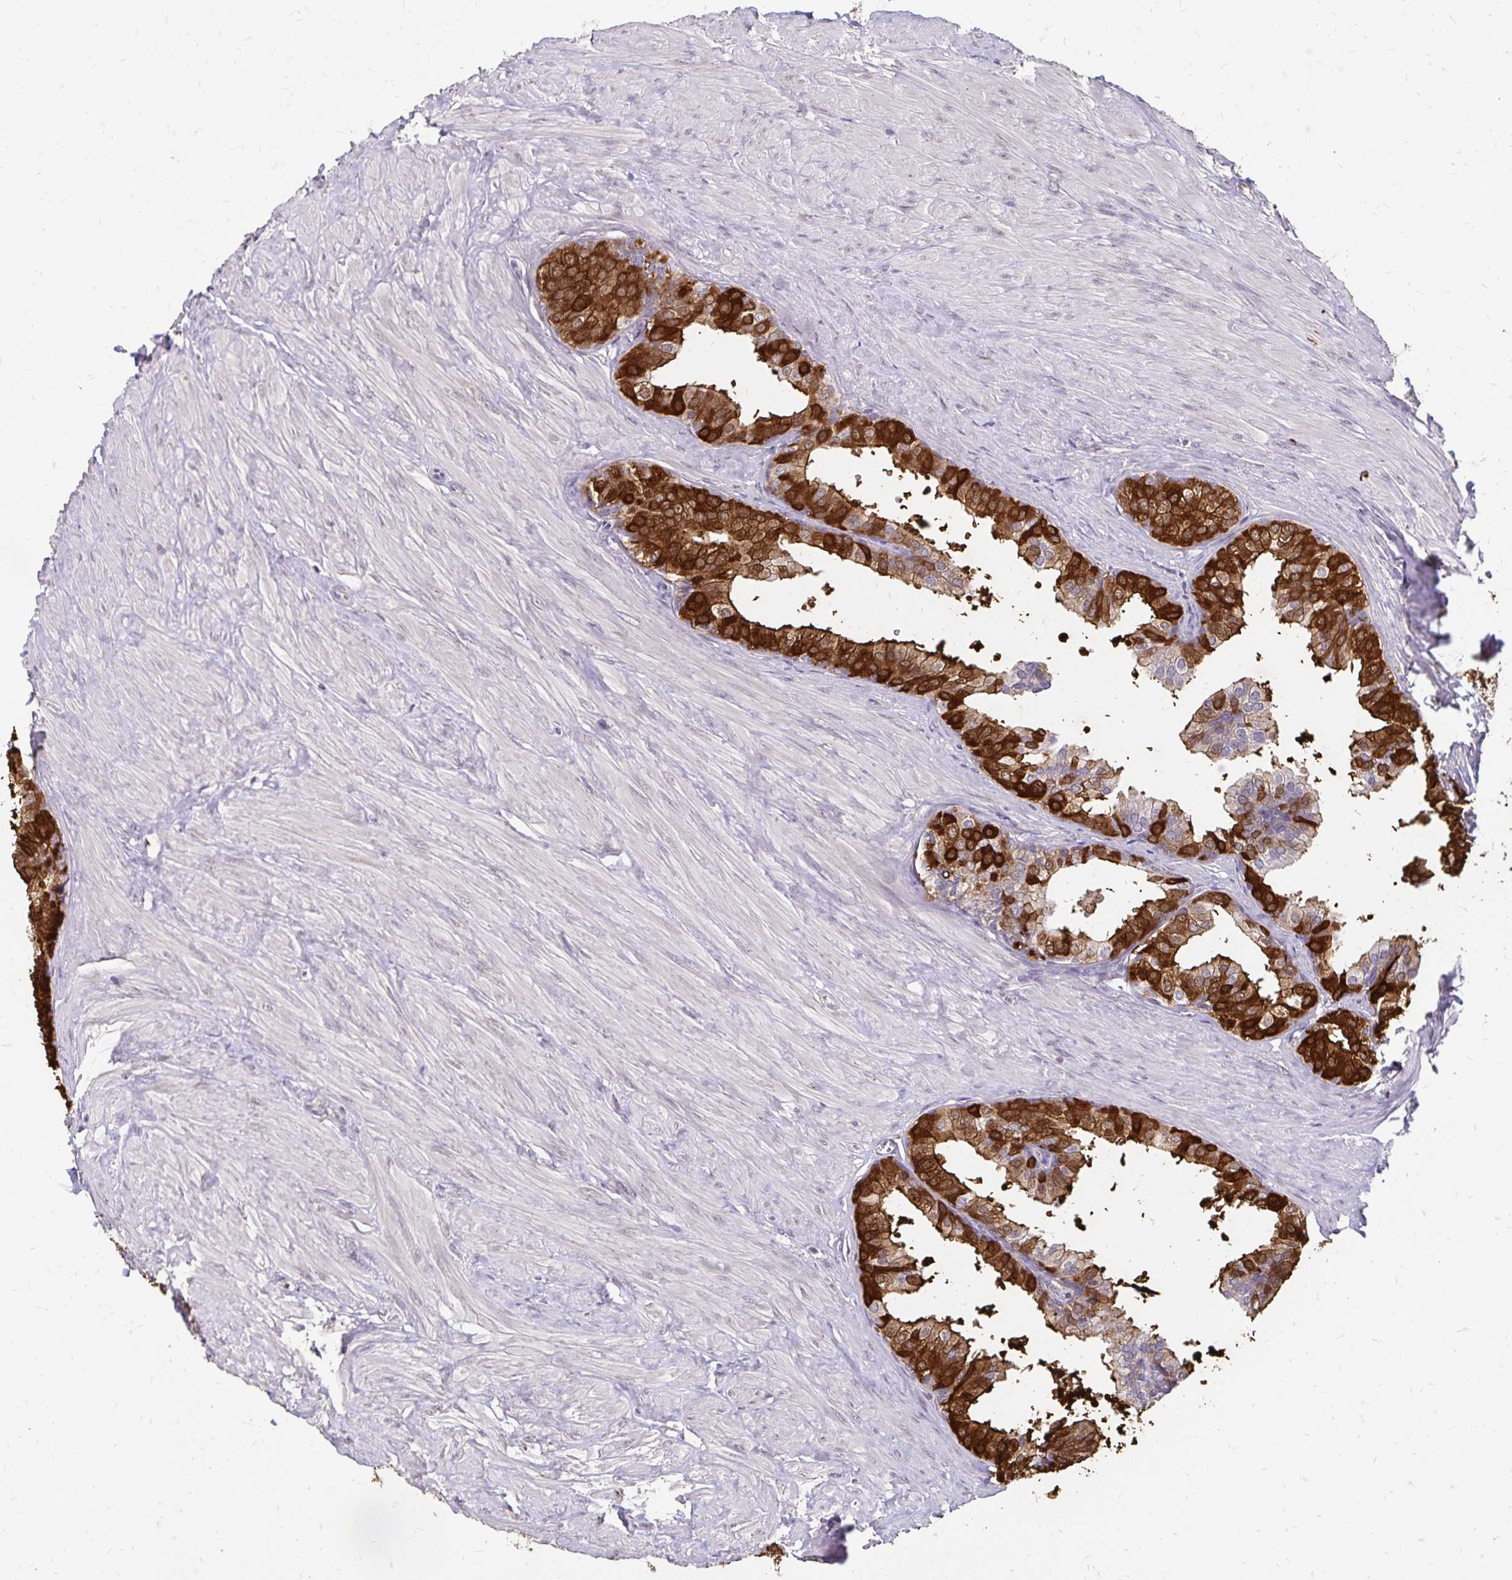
{"staining": {"intensity": "strong", "quantity": "<25%", "location": "cytoplasmic/membranous"}, "tissue": "prostate", "cell_type": "Glandular cells", "image_type": "normal", "snomed": [{"axis": "morphology", "description": "Normal tissue, NOS"}, {"axis": "topography", "description": "Prostate"}, {"axis": "topography", "description": "Peripheral nerve tissue"}], "caption": "Immunohistochemistry (DAB) staining of unremarkable prostate shows strong cytoplasmic/membranous protein expression in about <25% of glandular cells.", "gene": "EMC10", "patient": {"sex": "male", "age": 55}}